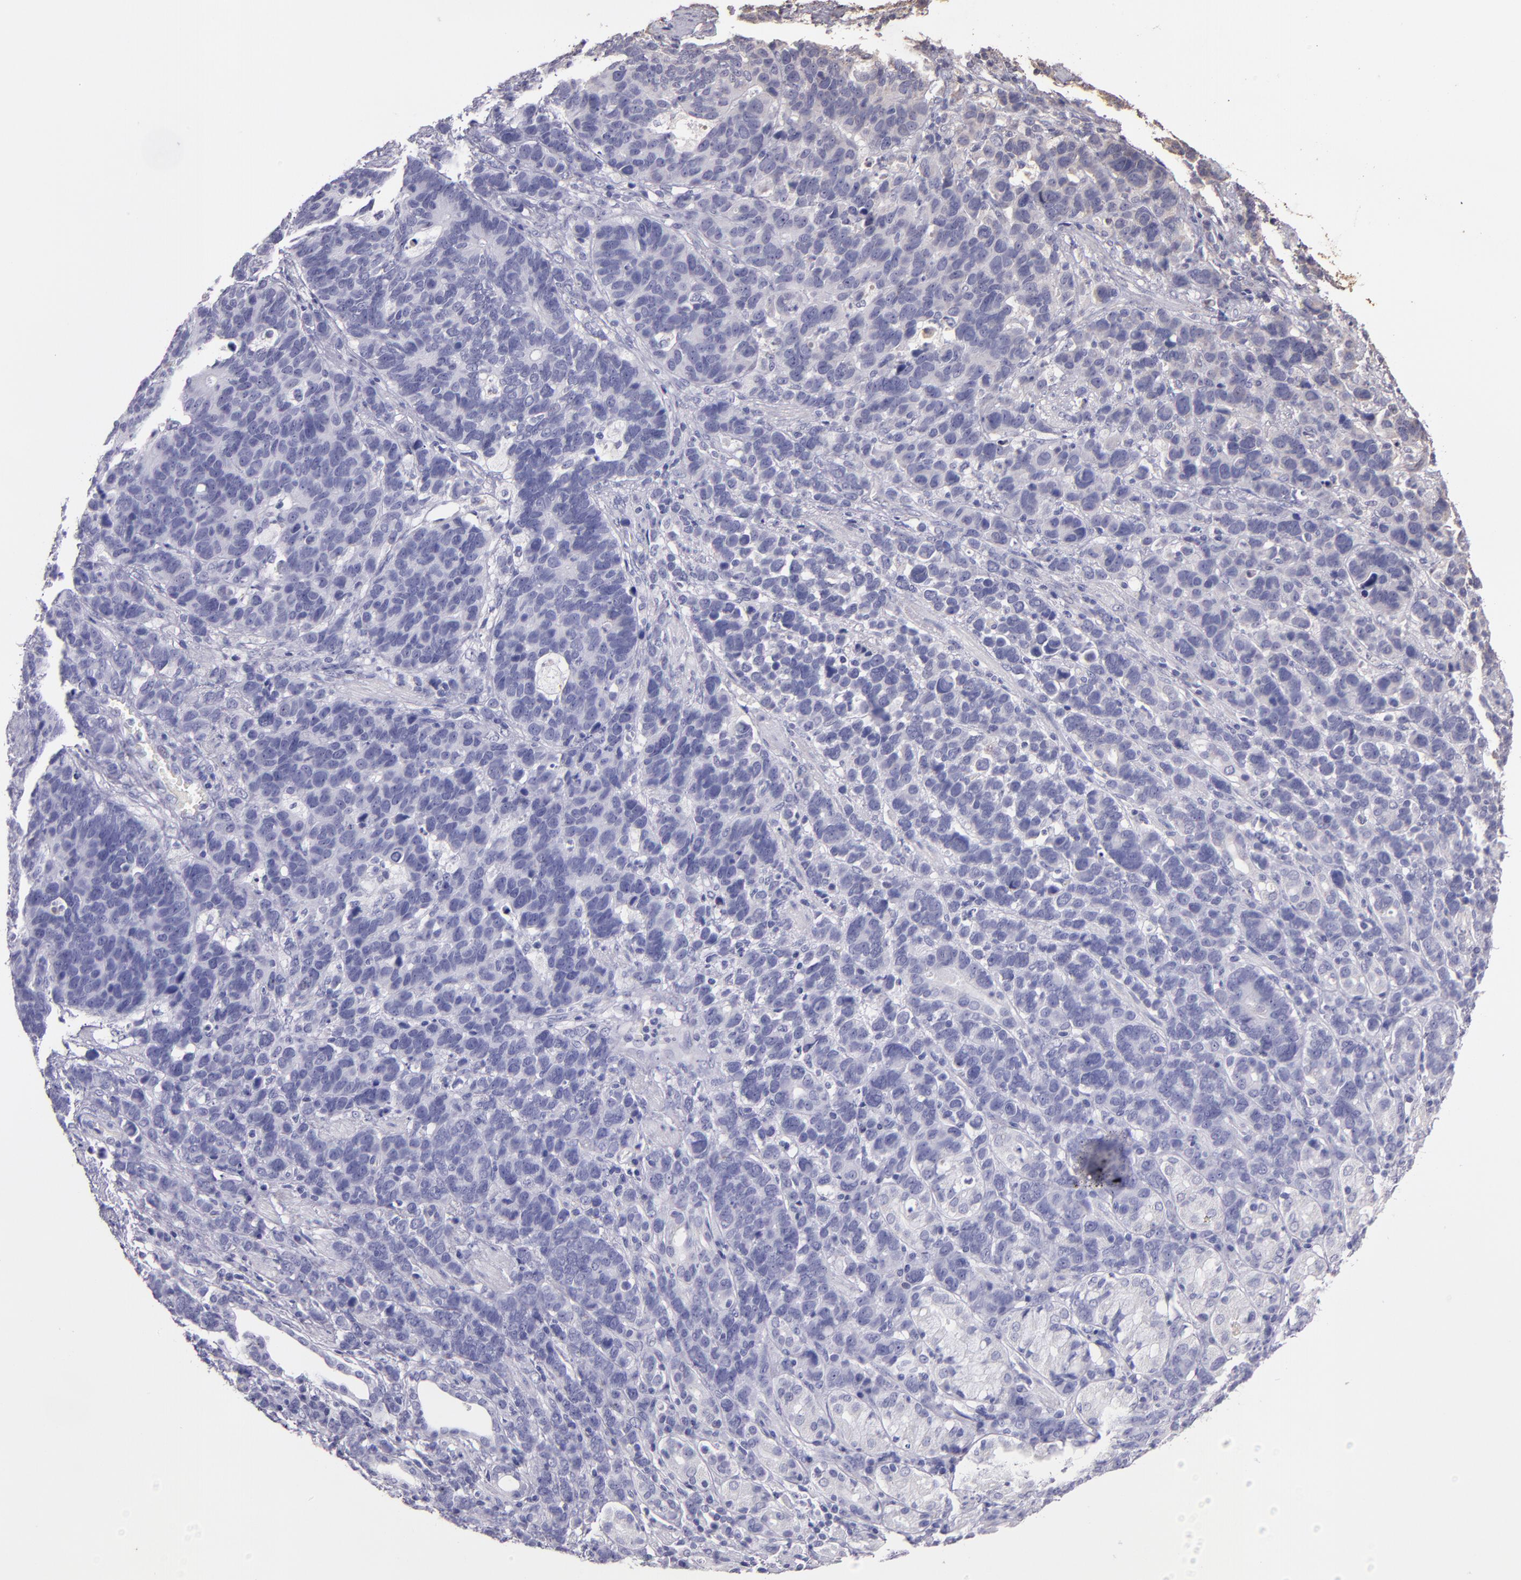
{"staining": {"intensity": "negative", "quantity": "none", "location": "none"}, "tissue": "stomach cancer", "cell_type": "Tumor cells", "image_type": "cancer", "snomed": [{"axis": "morphology", "description": "Adenocarcinoma, NOS"}, {"axis": "topography", "description": "Stomach, upper"}], "caption": "A high-resolution image shows IHC staining of stomach cancer, which displays no significant staining in tumor cells.", "gene": "HECTD1", "patient": {"sex": "male", "age": 71}}